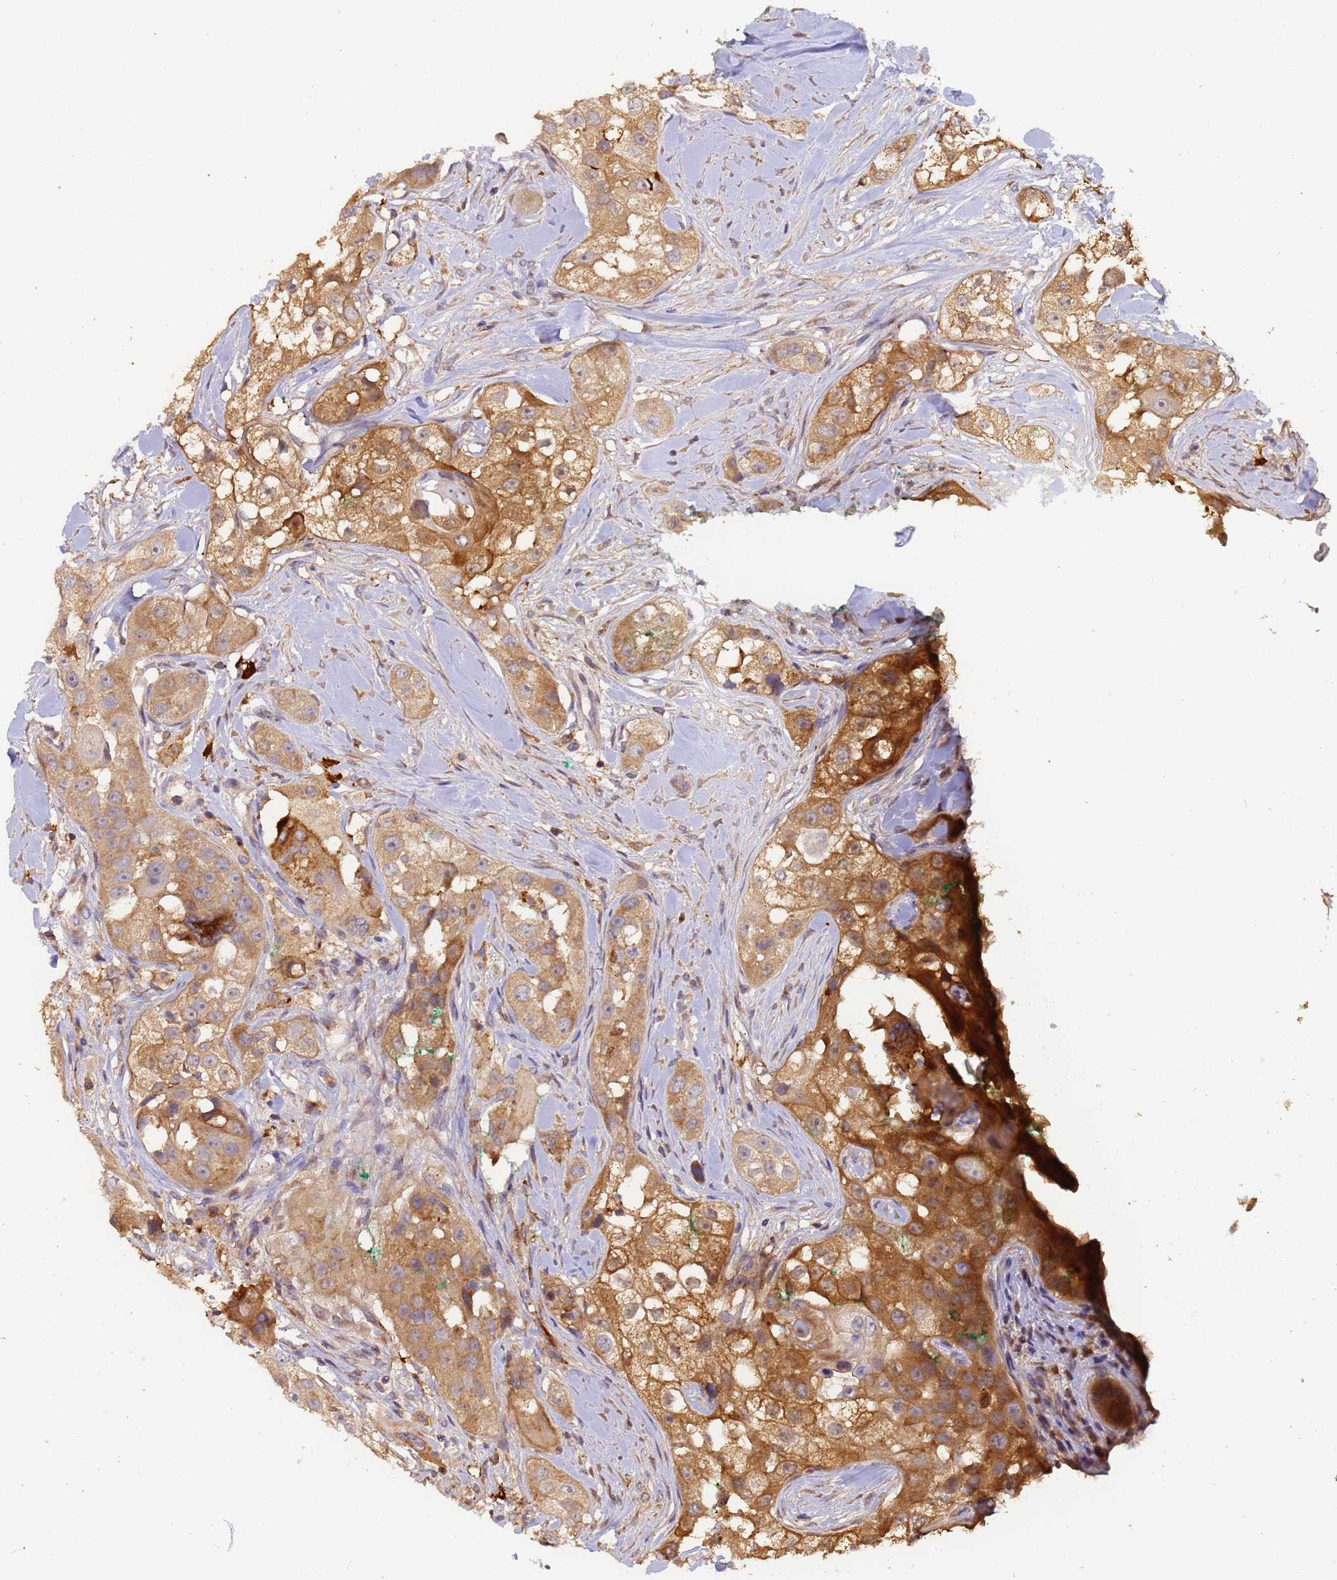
{"staining": {"intensity": "moderate", "quantity": ">75%", "location": "cytoplasmic/membranous"}, "tissue": "head and neck cancer", "cell_type": "Tumor cells", "image_type": "cancer", "snomed": [{"axis": "morphology", "description": "Normal tissue, NOS"}, {"axis": "morphology", "description": "Squamous cell carcinoma, NOS"}, {"axis": "topography", "description": "Skeletal muscle"}, {"axis": "topography", "description": "Head-Neck"}], "caption": "Protein expression analysis of human squamous cell carcinoma (head and neck) reveals moderate cytoplasmic/membranous positivity in about >75% of tumor cells.", "gene": "M6PR", "patient": {"sex": "male", "age": 51}}